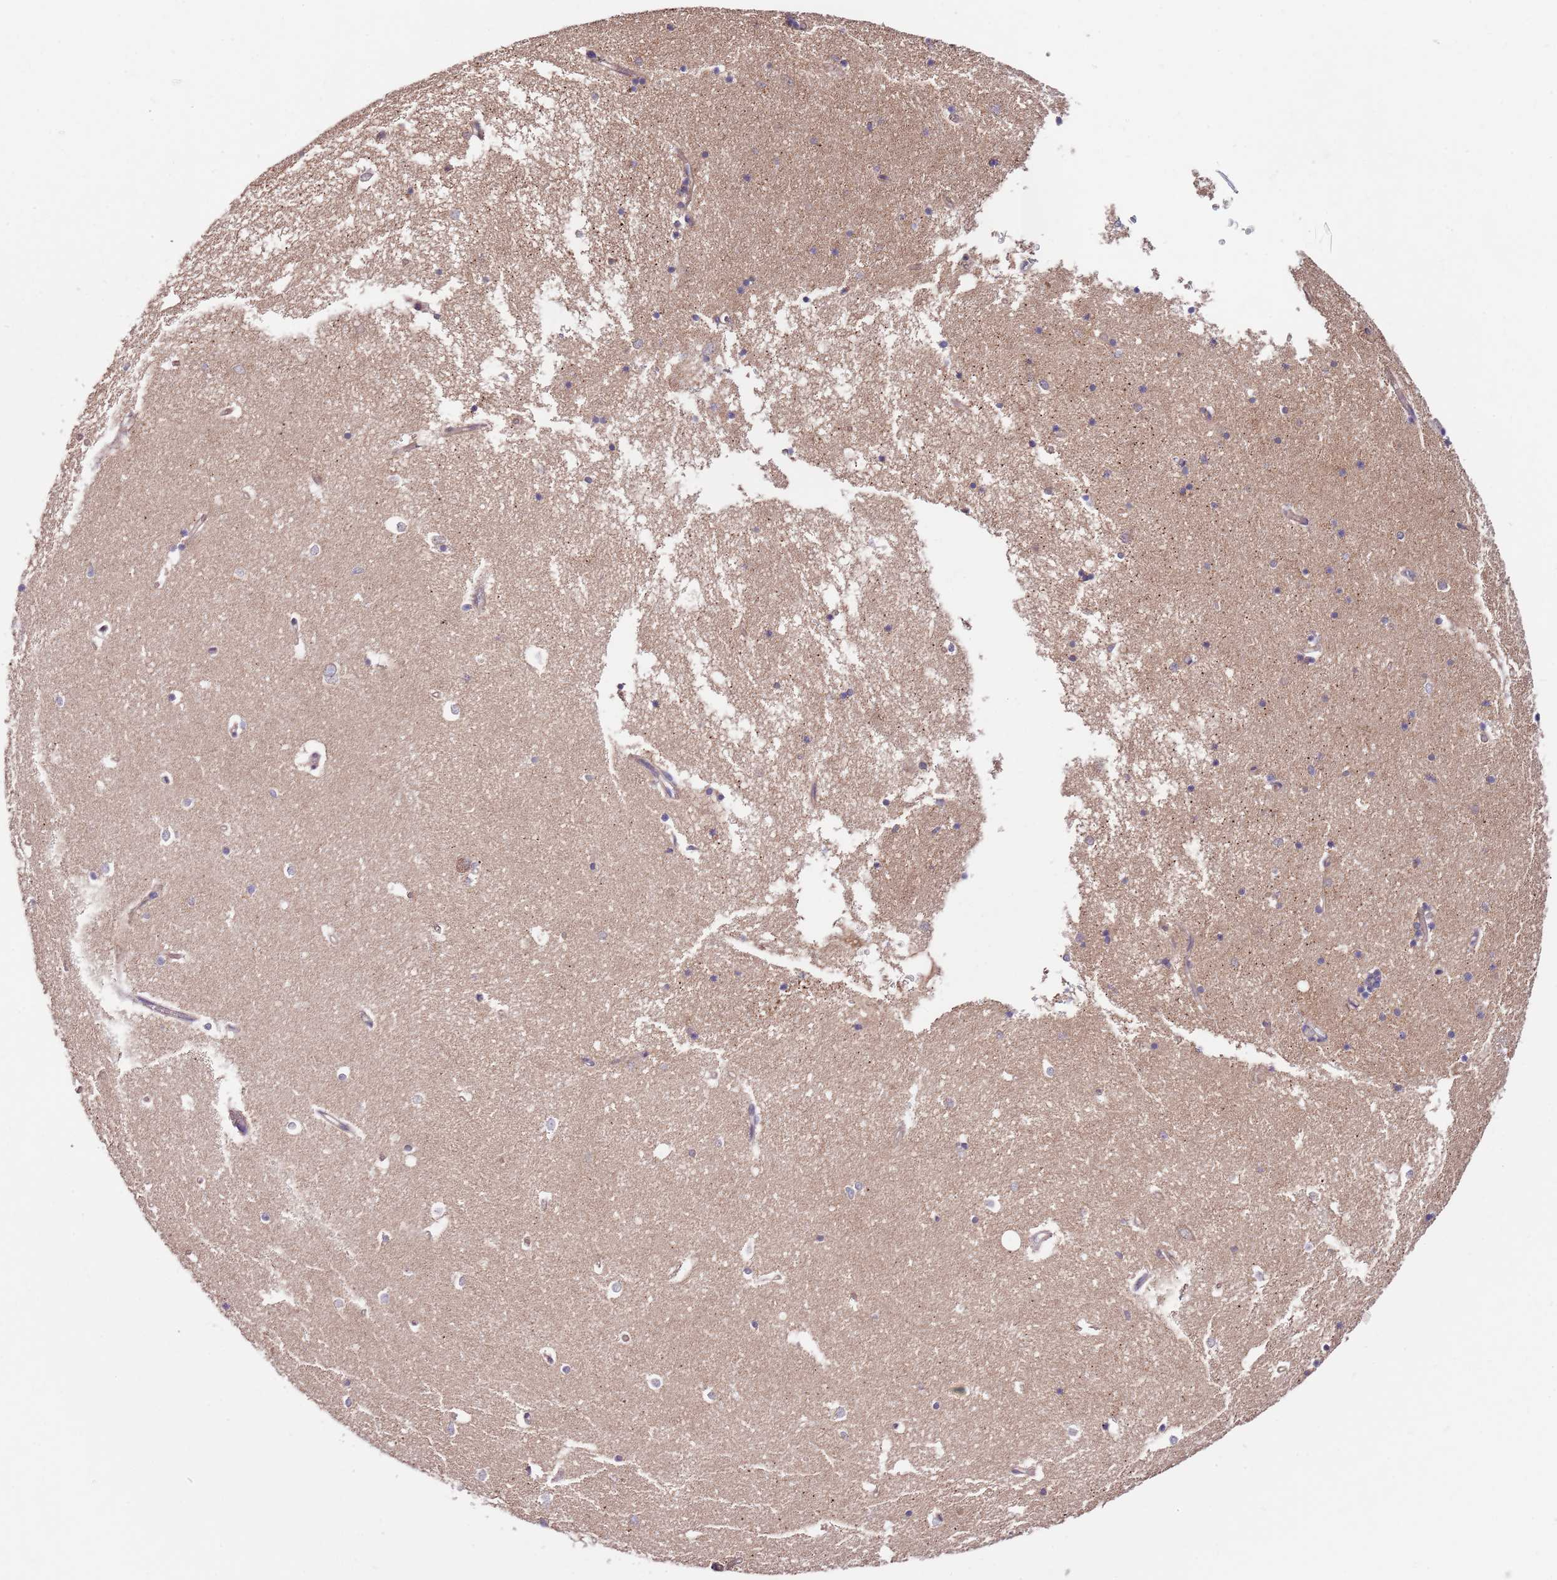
{"staining": {"intensity": "negative", "quantity": "none", "location": "none"}, "tissue": "hippocampus", "cell_type": "Glial cells", "image_type": "normal", "snomed": [{"axis": "morphology", "description": "Normal tissue, NOS"}, {"axis": "topography", "description": "Hippocampus"}], "caption": "Hippocampus was stained to show a protein in brown. There is no significant expression in glial cells. (DAB (3,3'-diaminobenzidine) immunohistochemistry (IHC) visualized using brightfield microscopy, high magnification).", "gene": "SMG1", "patient": {"sex": "male", "age": 70}}